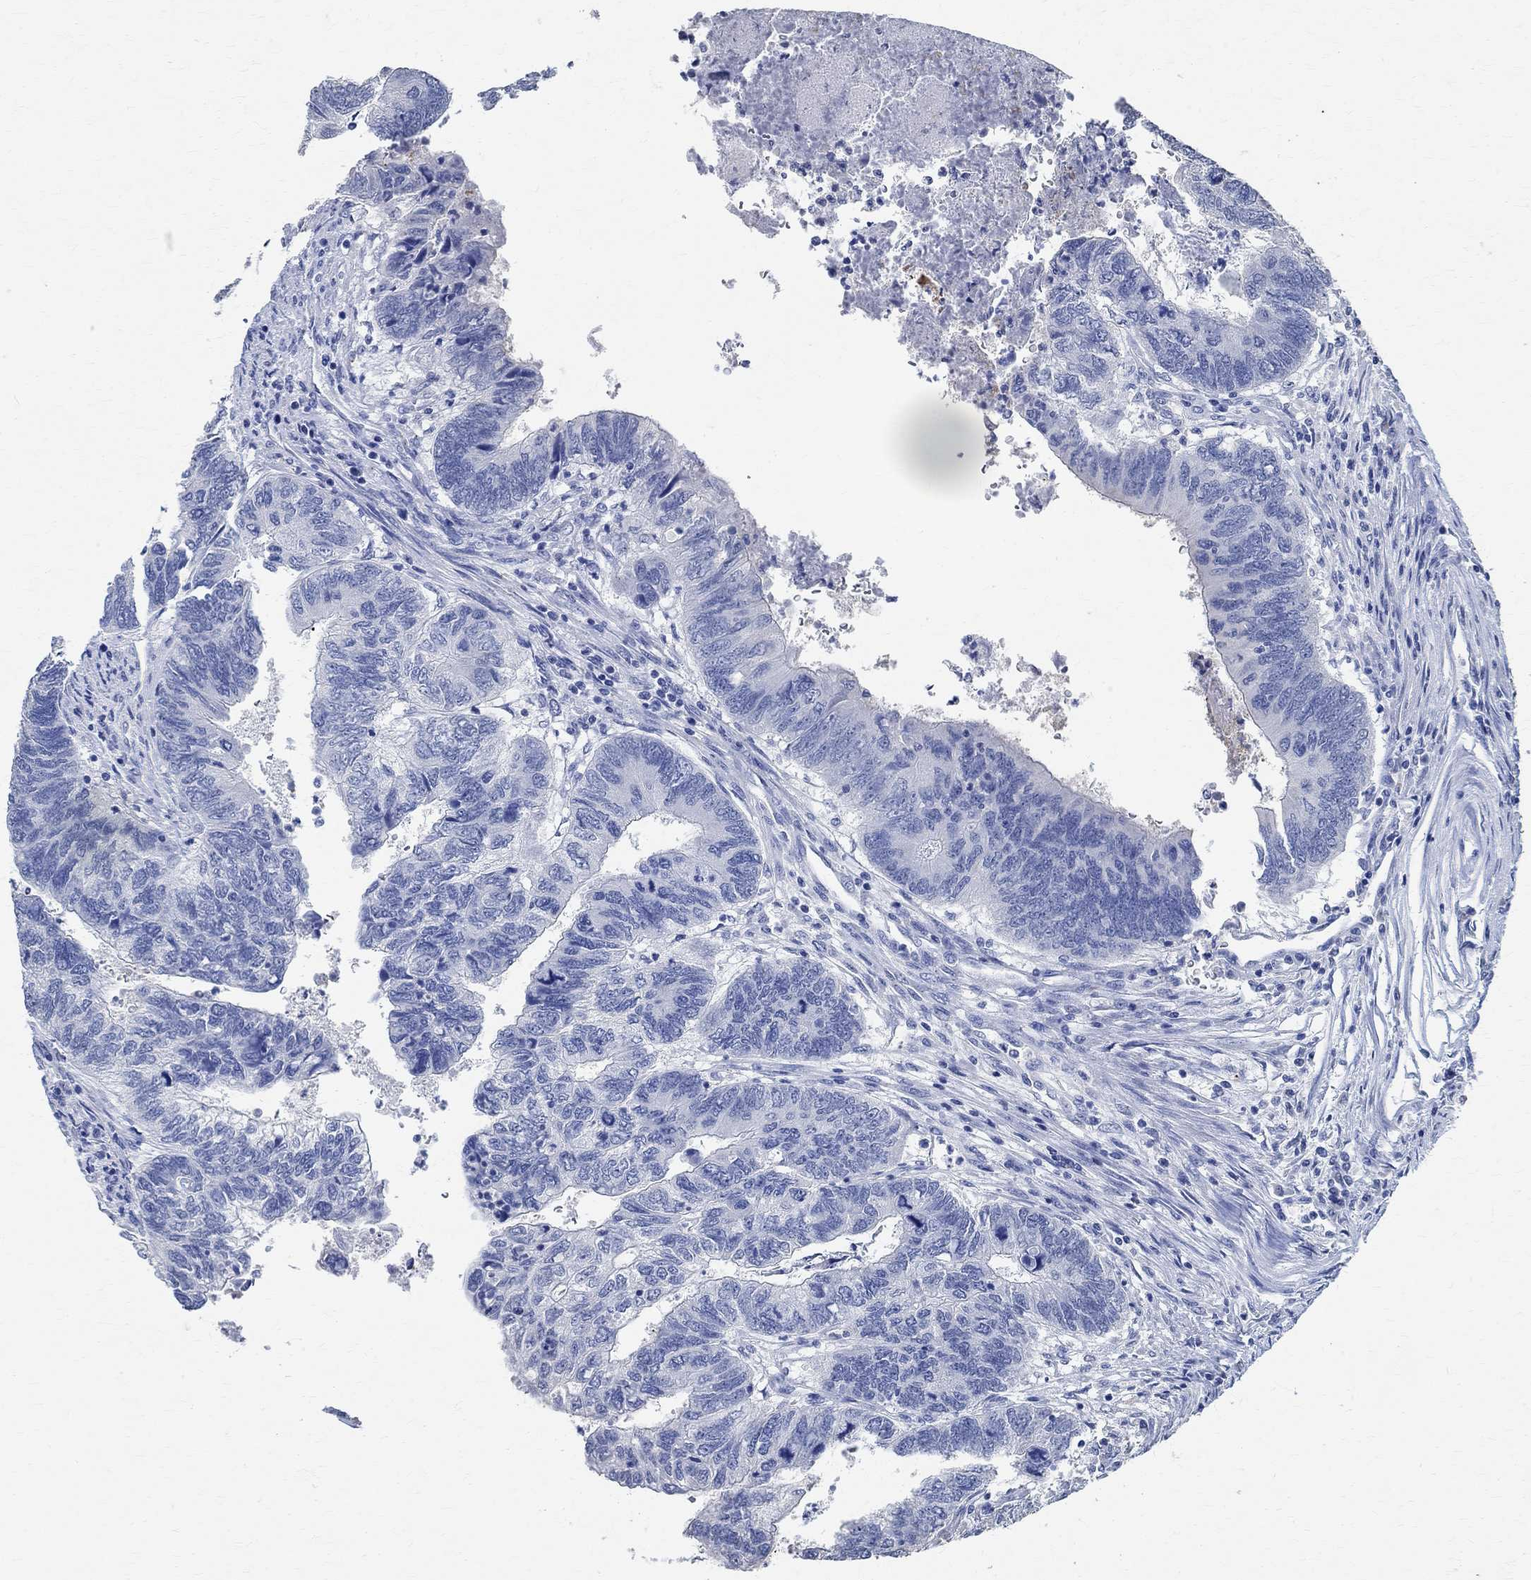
{"staining": {"intensity": "negative", "quantity": "none", "location": "none"}, "tissue": "colorectal cancer", "cell_type": "Tumor cells", "image_type": "cancer", "snomed": [{"axis": "morphology", "description": "Adenocarcinoma, NOS"}, {"axis": "topography", "description": "Colon"}], "caption": "High magnification brightfield microscopy of adenocarcinoma (colorectal) stained with DAB (brown) and counterstained with hematoxylin (blue): tumor cells show no significant staining.", "gene": "TMEM221", "patient": {"sex": "female", "age": 67}}